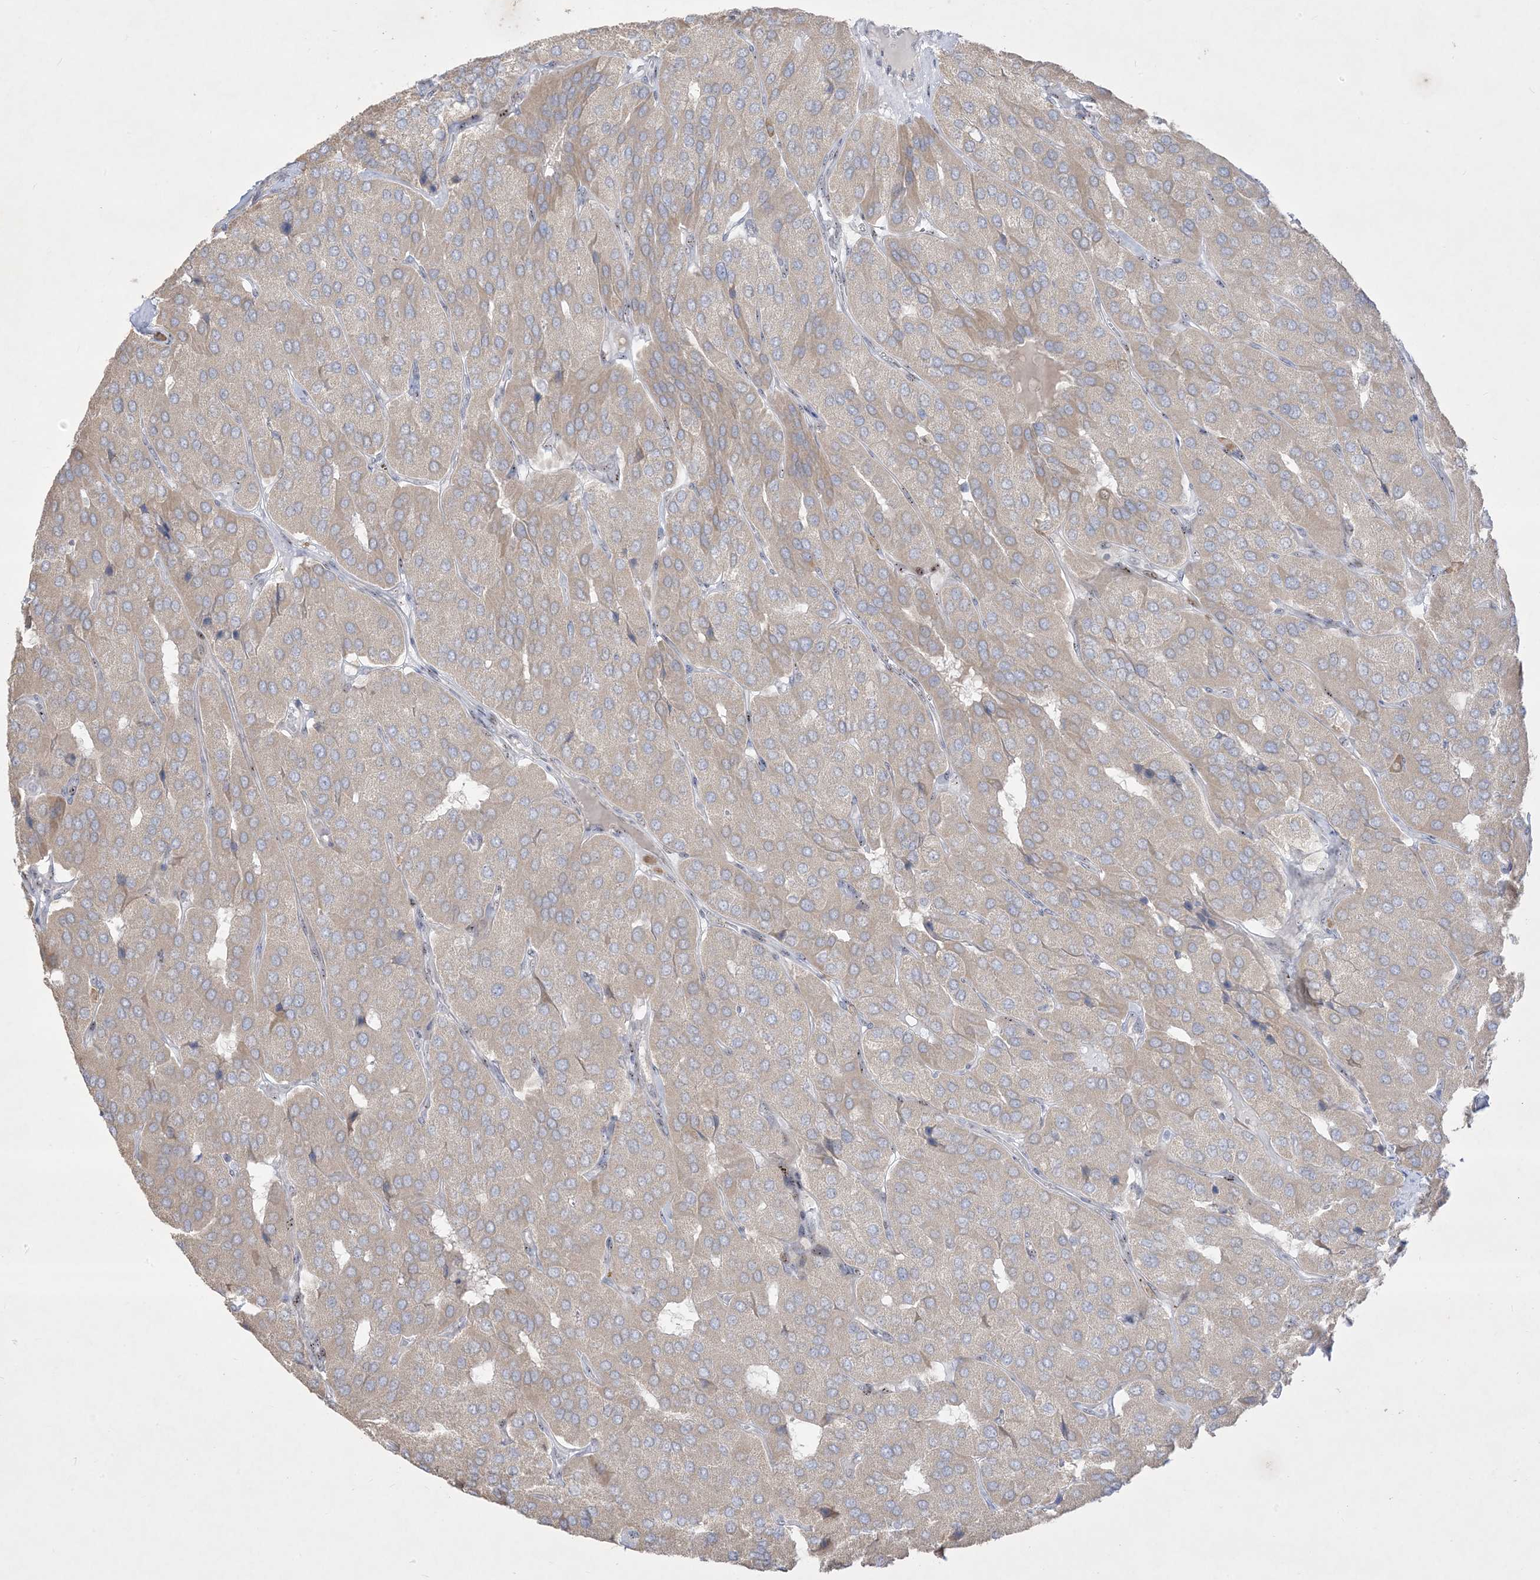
{"staining": {"intensity": "weak", "quantity": "<25%", "location": "cytoplasmic/membranous"}, "tissue": "parathyroid gland", "cell_type": "Glandular cells", "image_type": "normal", "snomed": [{"axis": "morphology", "description": "Normal tissue, NOS"}, {"axis": "morphology", "description": "Adenoma, NOS"}, {"axis": "topography", "description": "Parathyroid gland"}], "caption": "Glandular cells show no significant positivity in unremarkable parathyroid gland.", "gene": "BHLHE40", "patient": {"sex": "female", "age": 86}}